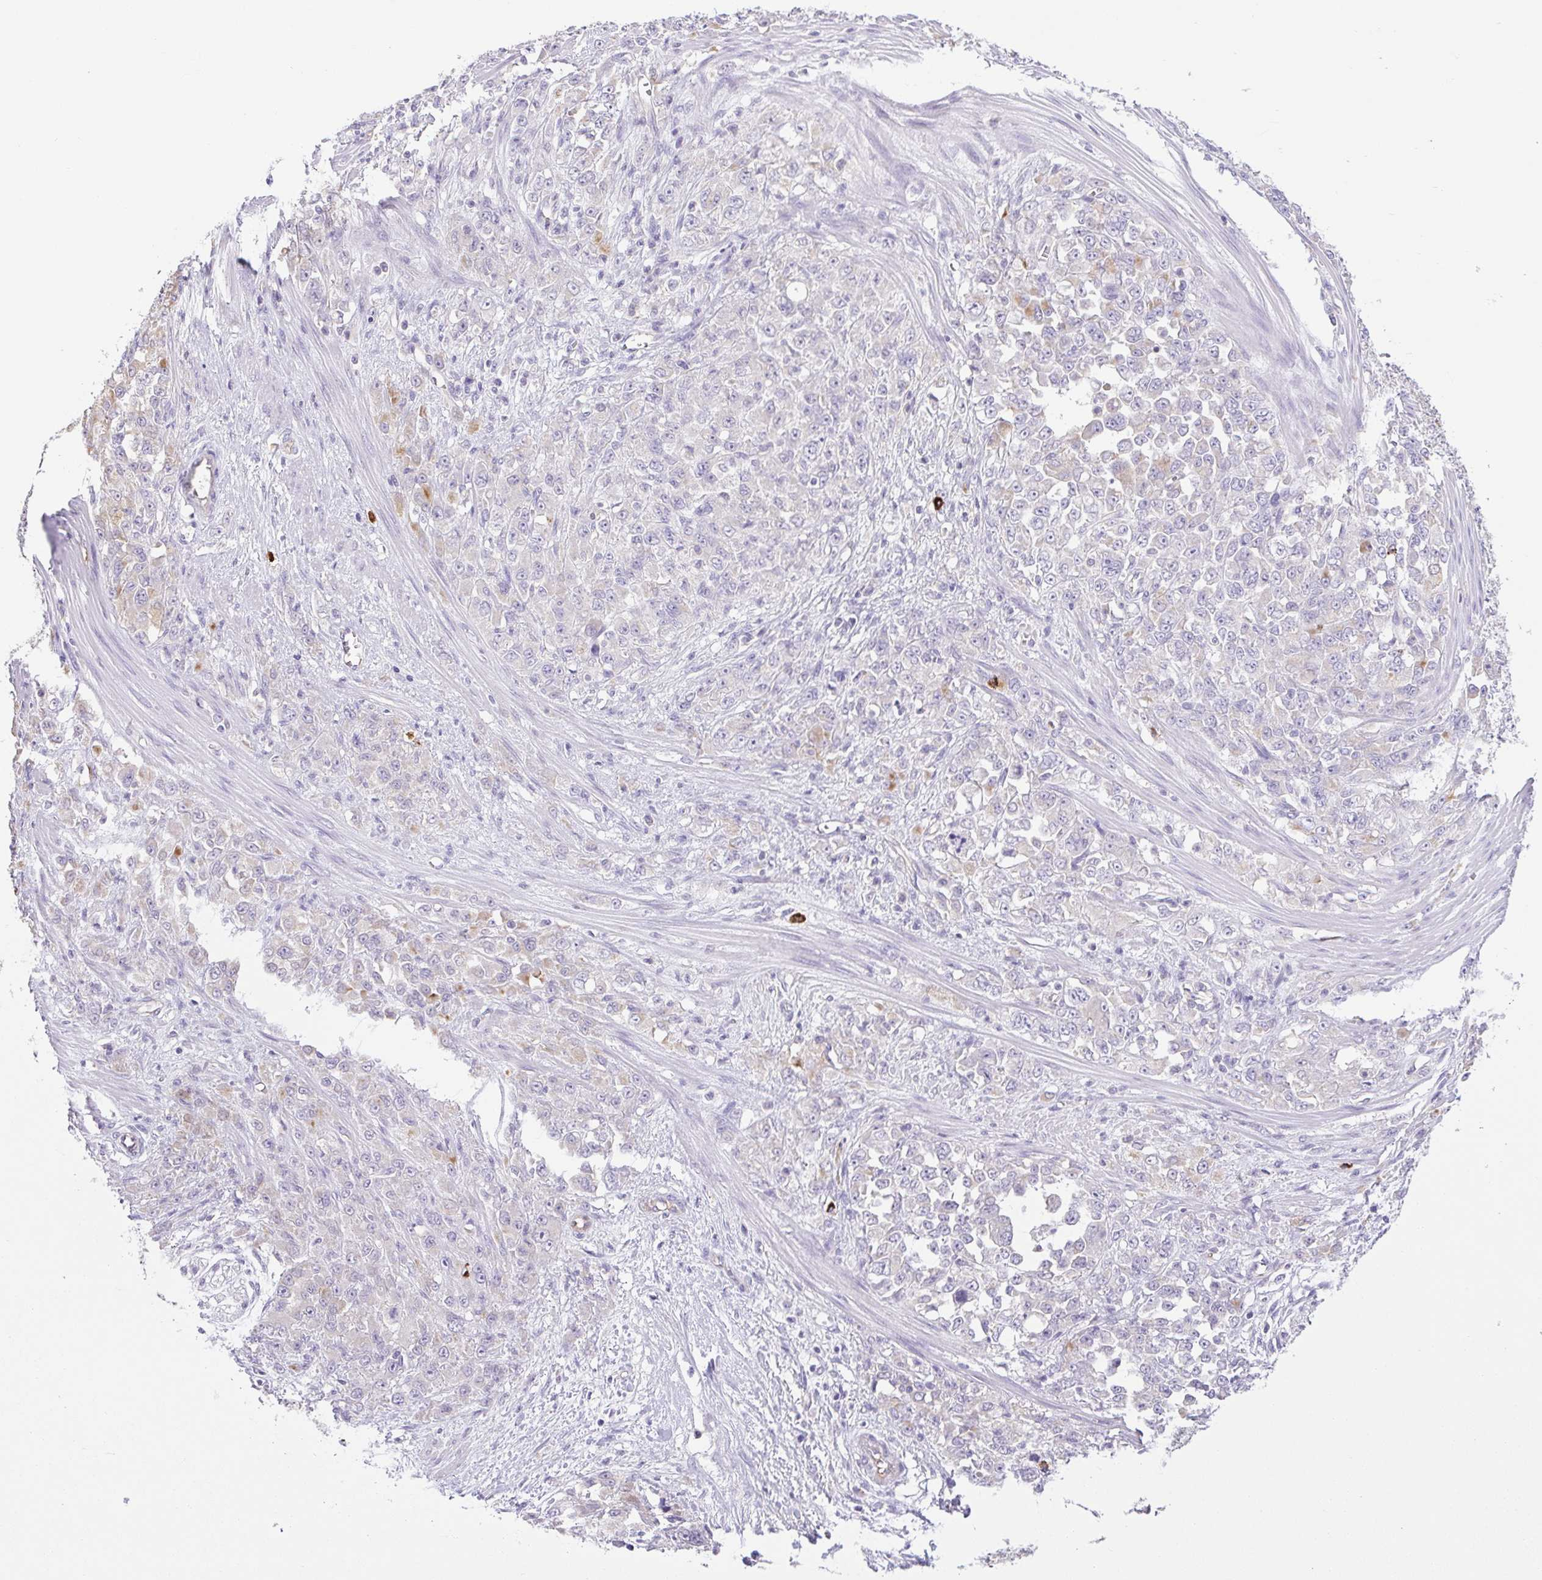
{"staining": {"intensity": "weak", "quantity": "<25%", "location": "cytoplasmic/membranous"}, "tissue": "stomach cancer", "cell_type": "Tumor cells", "image_type": "cancer", "snomed": [{"axis": "morphology", "description": "Adenocarcinoma, NOS"}, {"axis": "topography", "description": "Stomach"}], "caption": "This is an IHC photomicrograph of stomach cancer. There is no staining in tumor cells.", "gene": "FAM177B", "patient": {"sex": "female", "age": 76}}